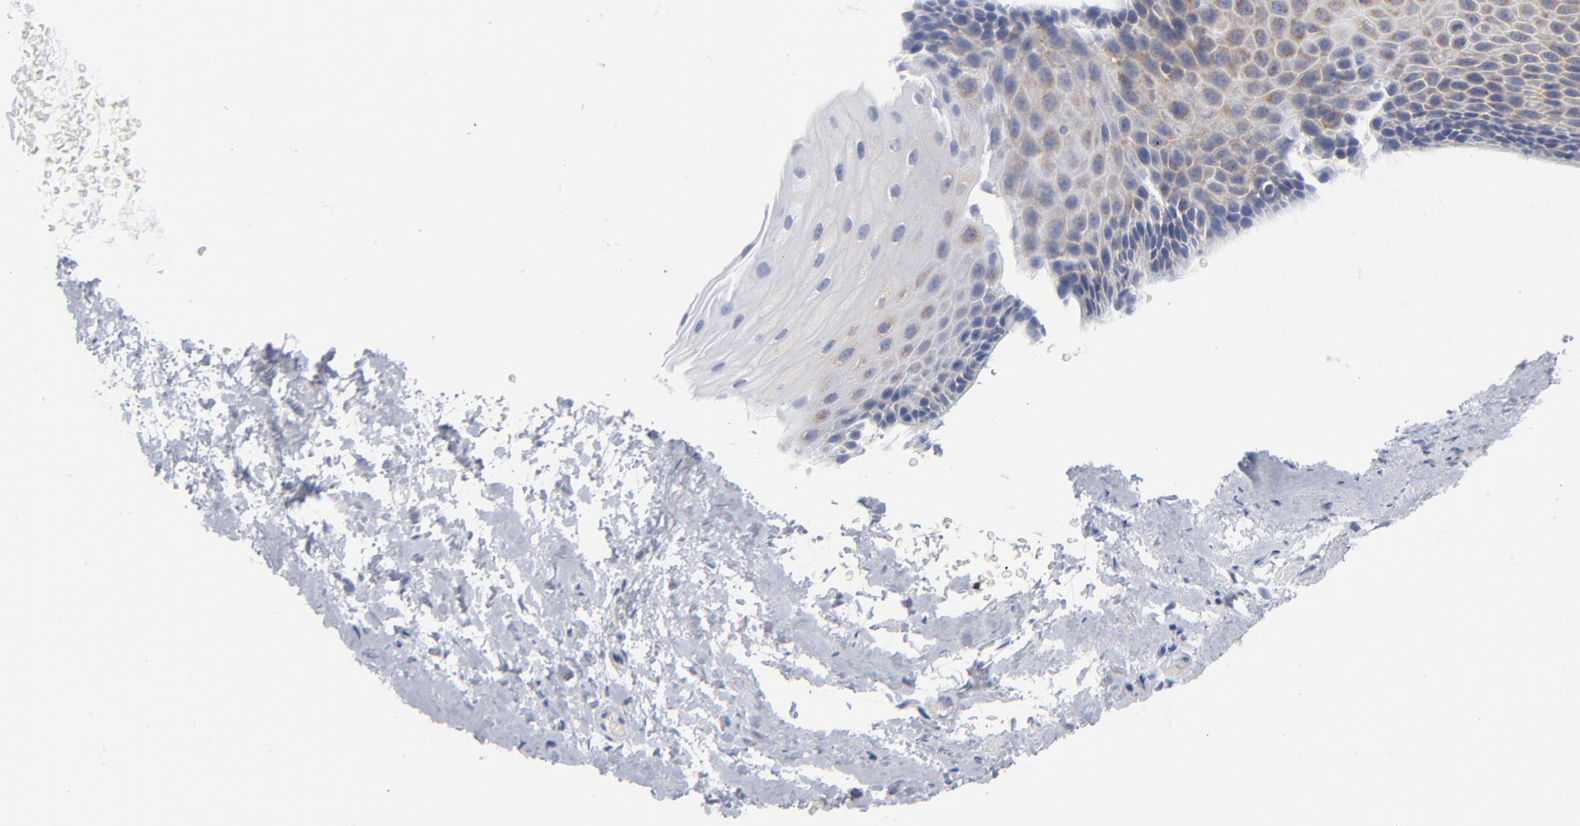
{"staining": {"intensity": "weak", "quantity": "25%-75%", "location": "cytoplasmic/membranous"}, "tissue": "esophagus", "cell_type": "Squamous epithelial cells", "image_type": "normal", "snomed": [{"axis": "morphology", "description": "Normal tissue, NOS"}, {"axis": "topography", "description": "Esophagus"}], "caption": "Immunohistochemistry image of benign human esophagus stained for a protein (brown), which displays low levels of weak cytoplasmic/membranous expression in approximately 25%-75% of squamous epithelial cells.", "gene": "CD86", "patient": {"sex": "female", "age": 70}}